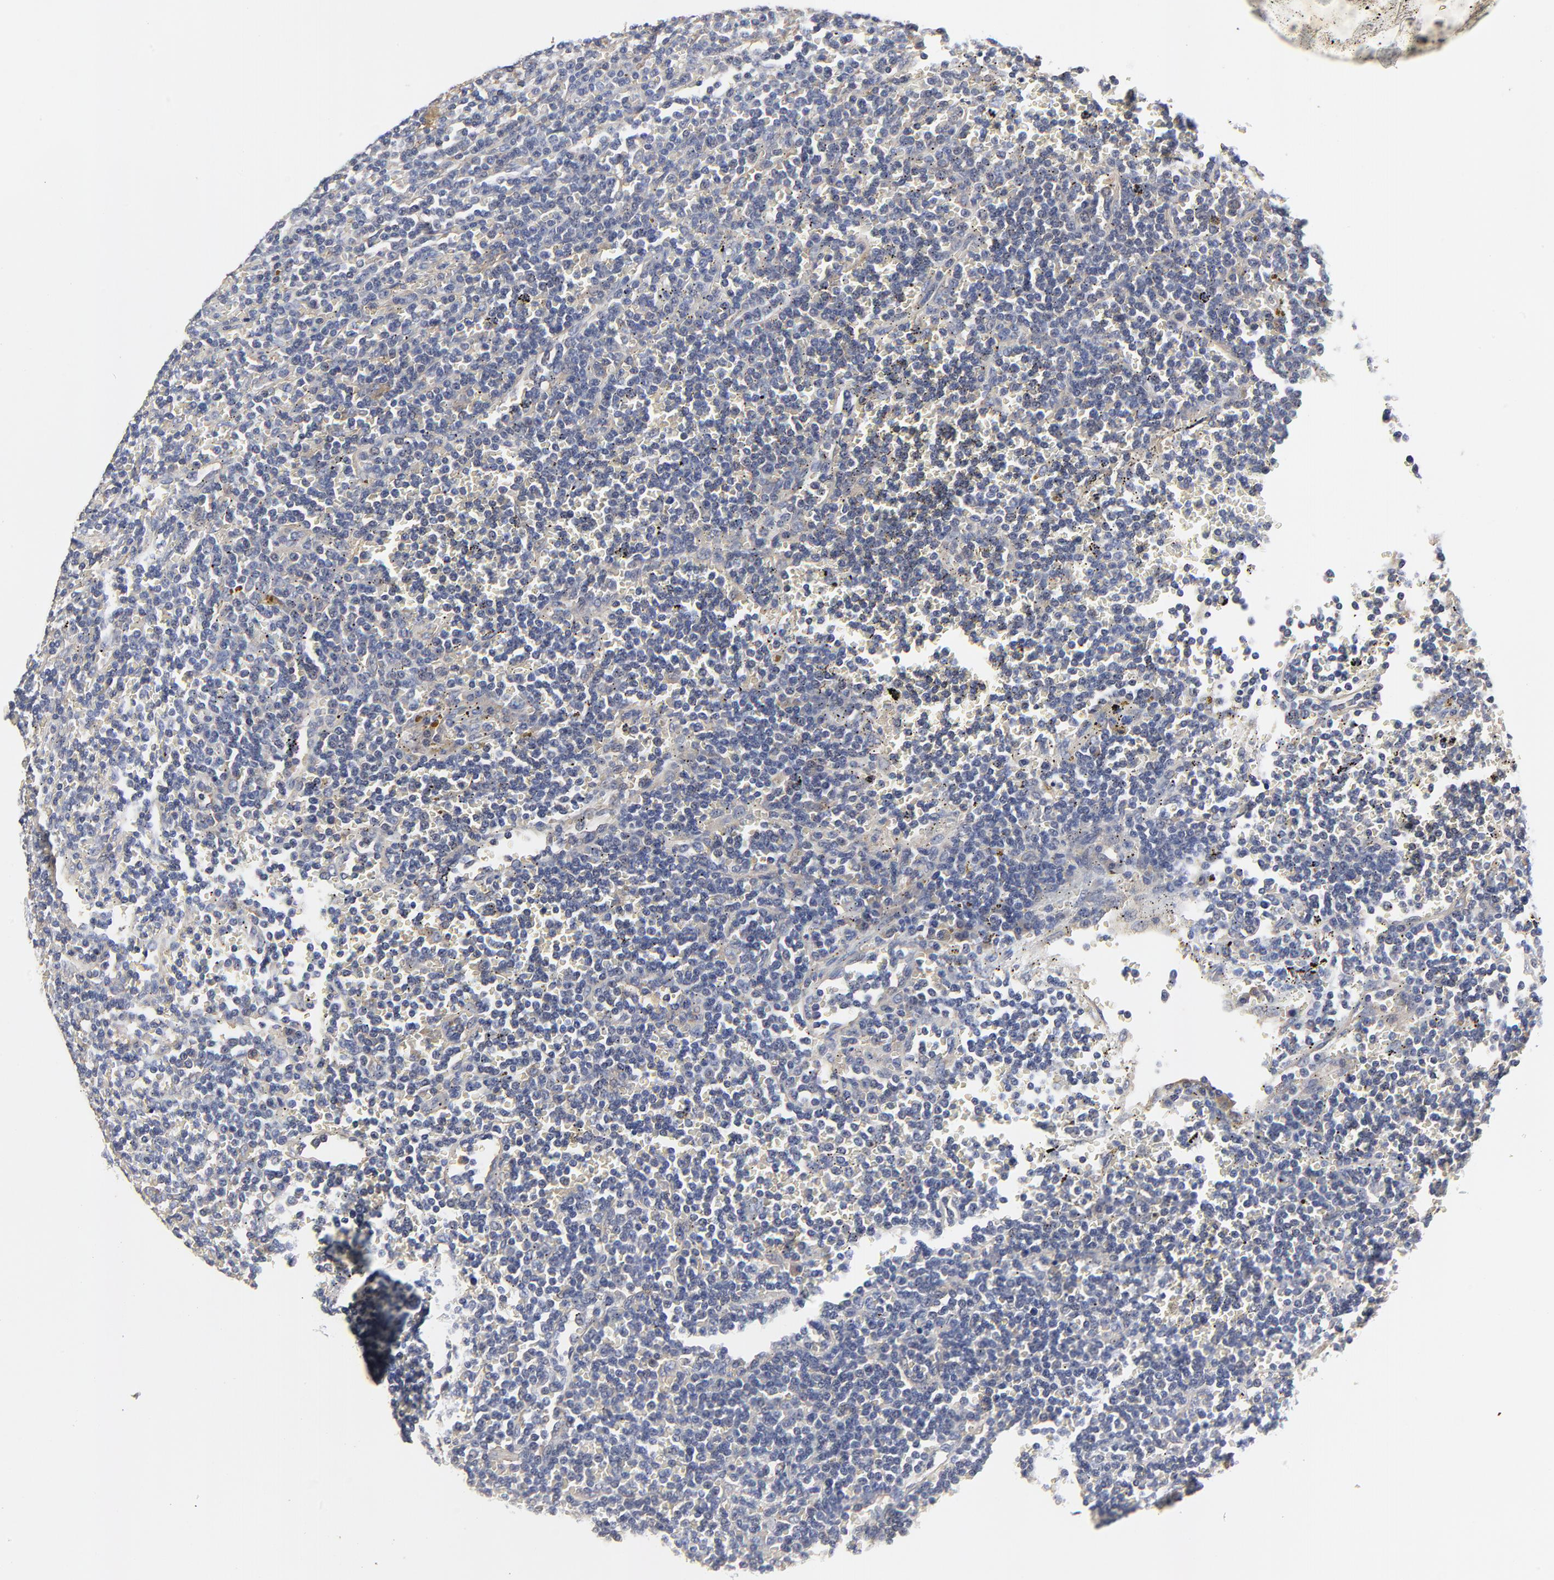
{"staining": {"intensity": "weak", "quantity": "<25%", "location": "cytoplasmic/membranous"}, "tissue": "lymphoma", "cell_type": "Tumor cells", "image_type": "cancer", "snomed": [{"axis": "morphology", "description": "Malignant lymphoma, non-Hodgkin's type, Low grade"}, {"axis": "topography", "description": "Spleen"}], "caption": "This micrograph is of low-grade malignant lymphoma, non-Hodgkin's type stained with IHC to label a protein in brown with the nuclei are counter-stained blue. There is no positivity in tumor cells. (Brightfield microscopy of DAB immunohistochemistry (IHC) at high magnification).", "gene": "NXF3", "patient": {"sex": "male", "age": 80}}